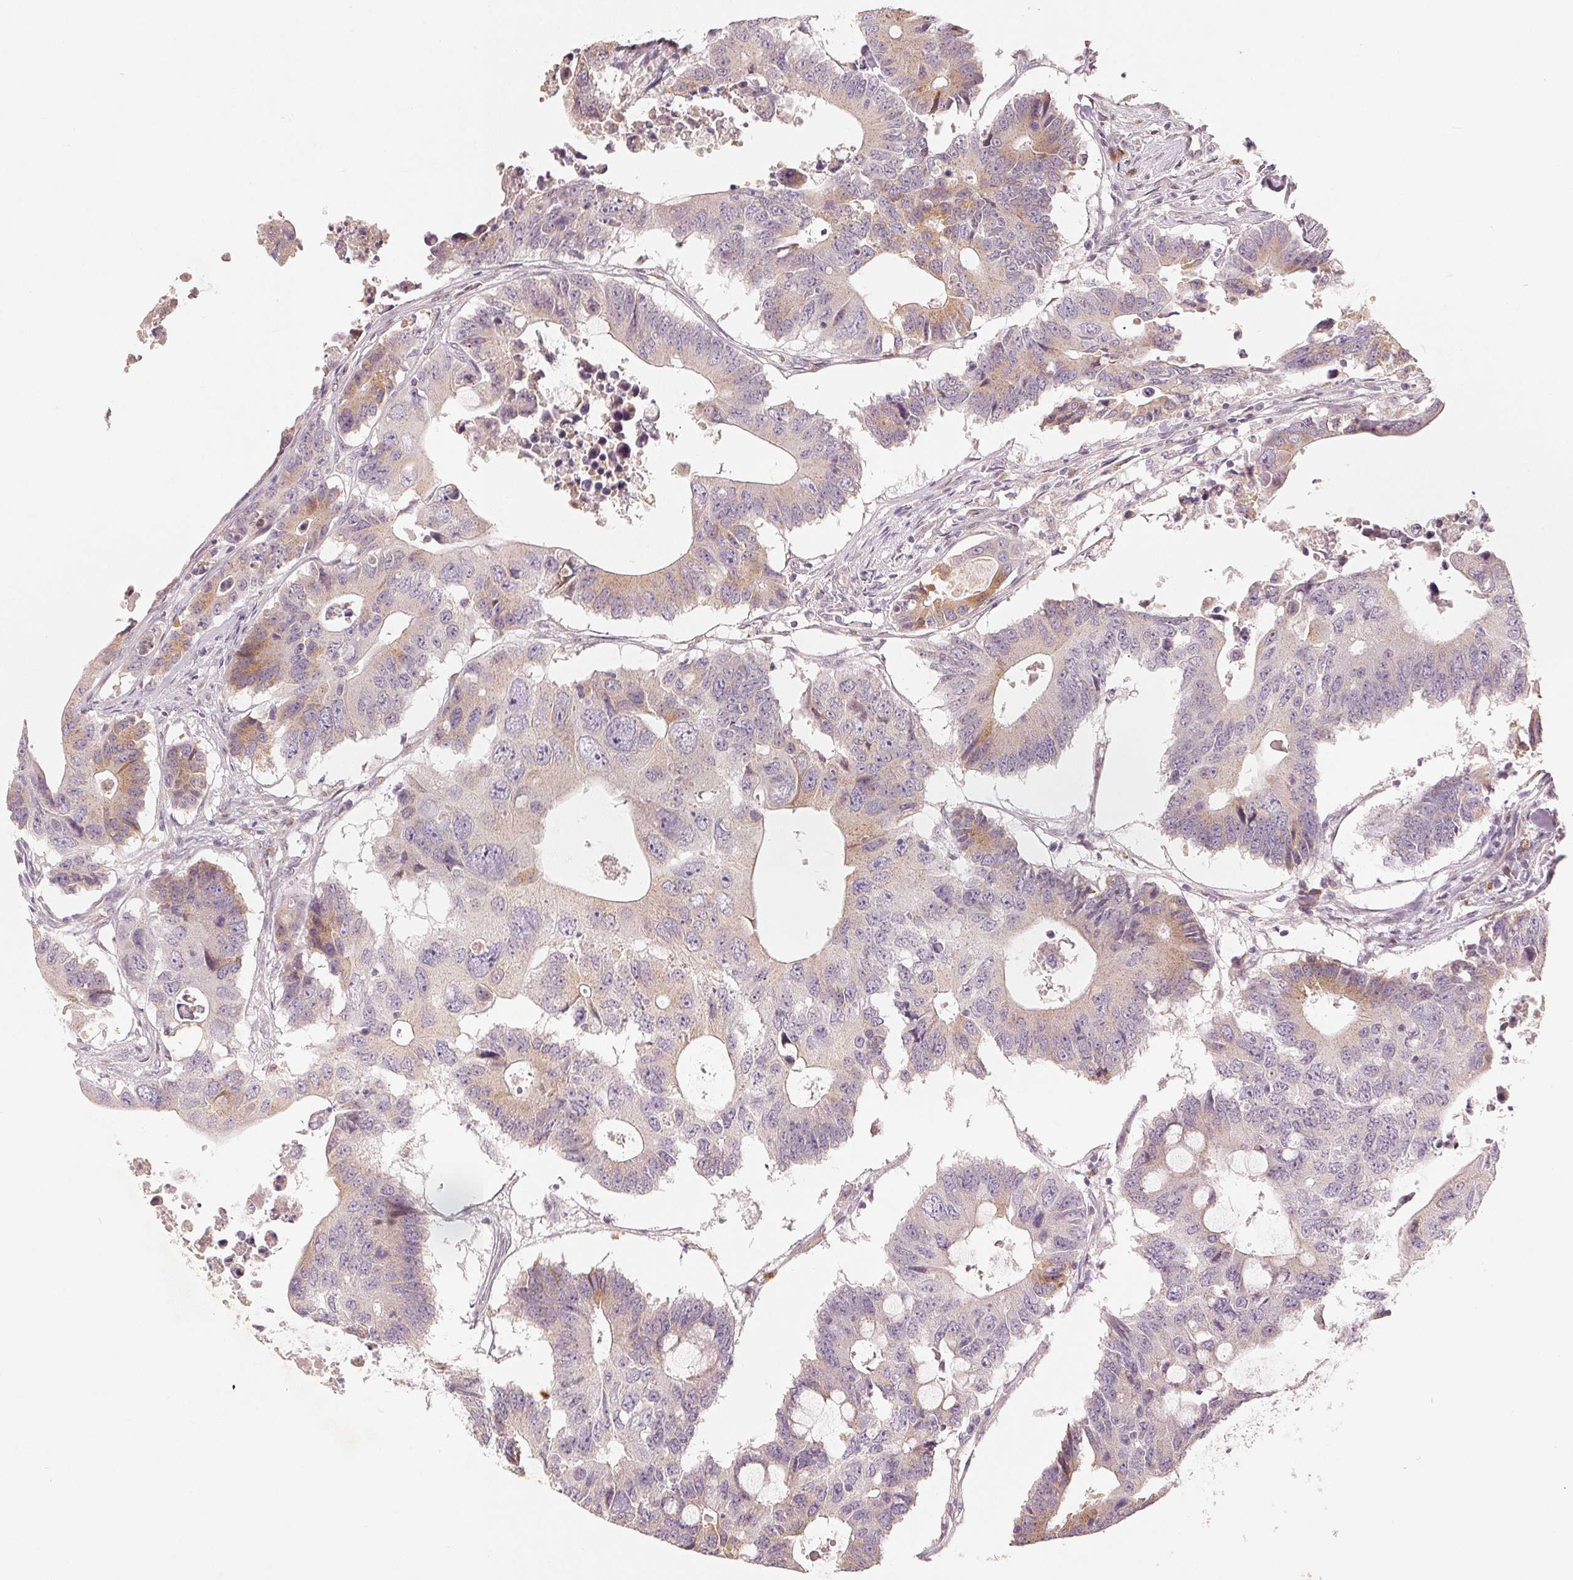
{"staining": {"intensity": "weak", "quantity": "25%-75%", "location": "cytoplasmic/membranous"}, "tissue": "colorectal cancer", "cell_type": "Tumor cells", "image_type": "cancer", "snomed": [{"axis": "morphology", "description": "Adenocarcinoma, NOS"}, {"axis": "topography", "description": "Colon"}], "caption": "Immunohistochemistry (IHC) of human colorectal adenocarcinoma demonstrates low levels of weak cytoplasmic/membranous expression in about 25%-75% of tumor cells. (DAB (3,3'-diaminobenzidine) = brown stain, brightfield microscopy at high magnification).", "gene": "TMSB15B", "patient": {"sex": "male", "age": 71}}